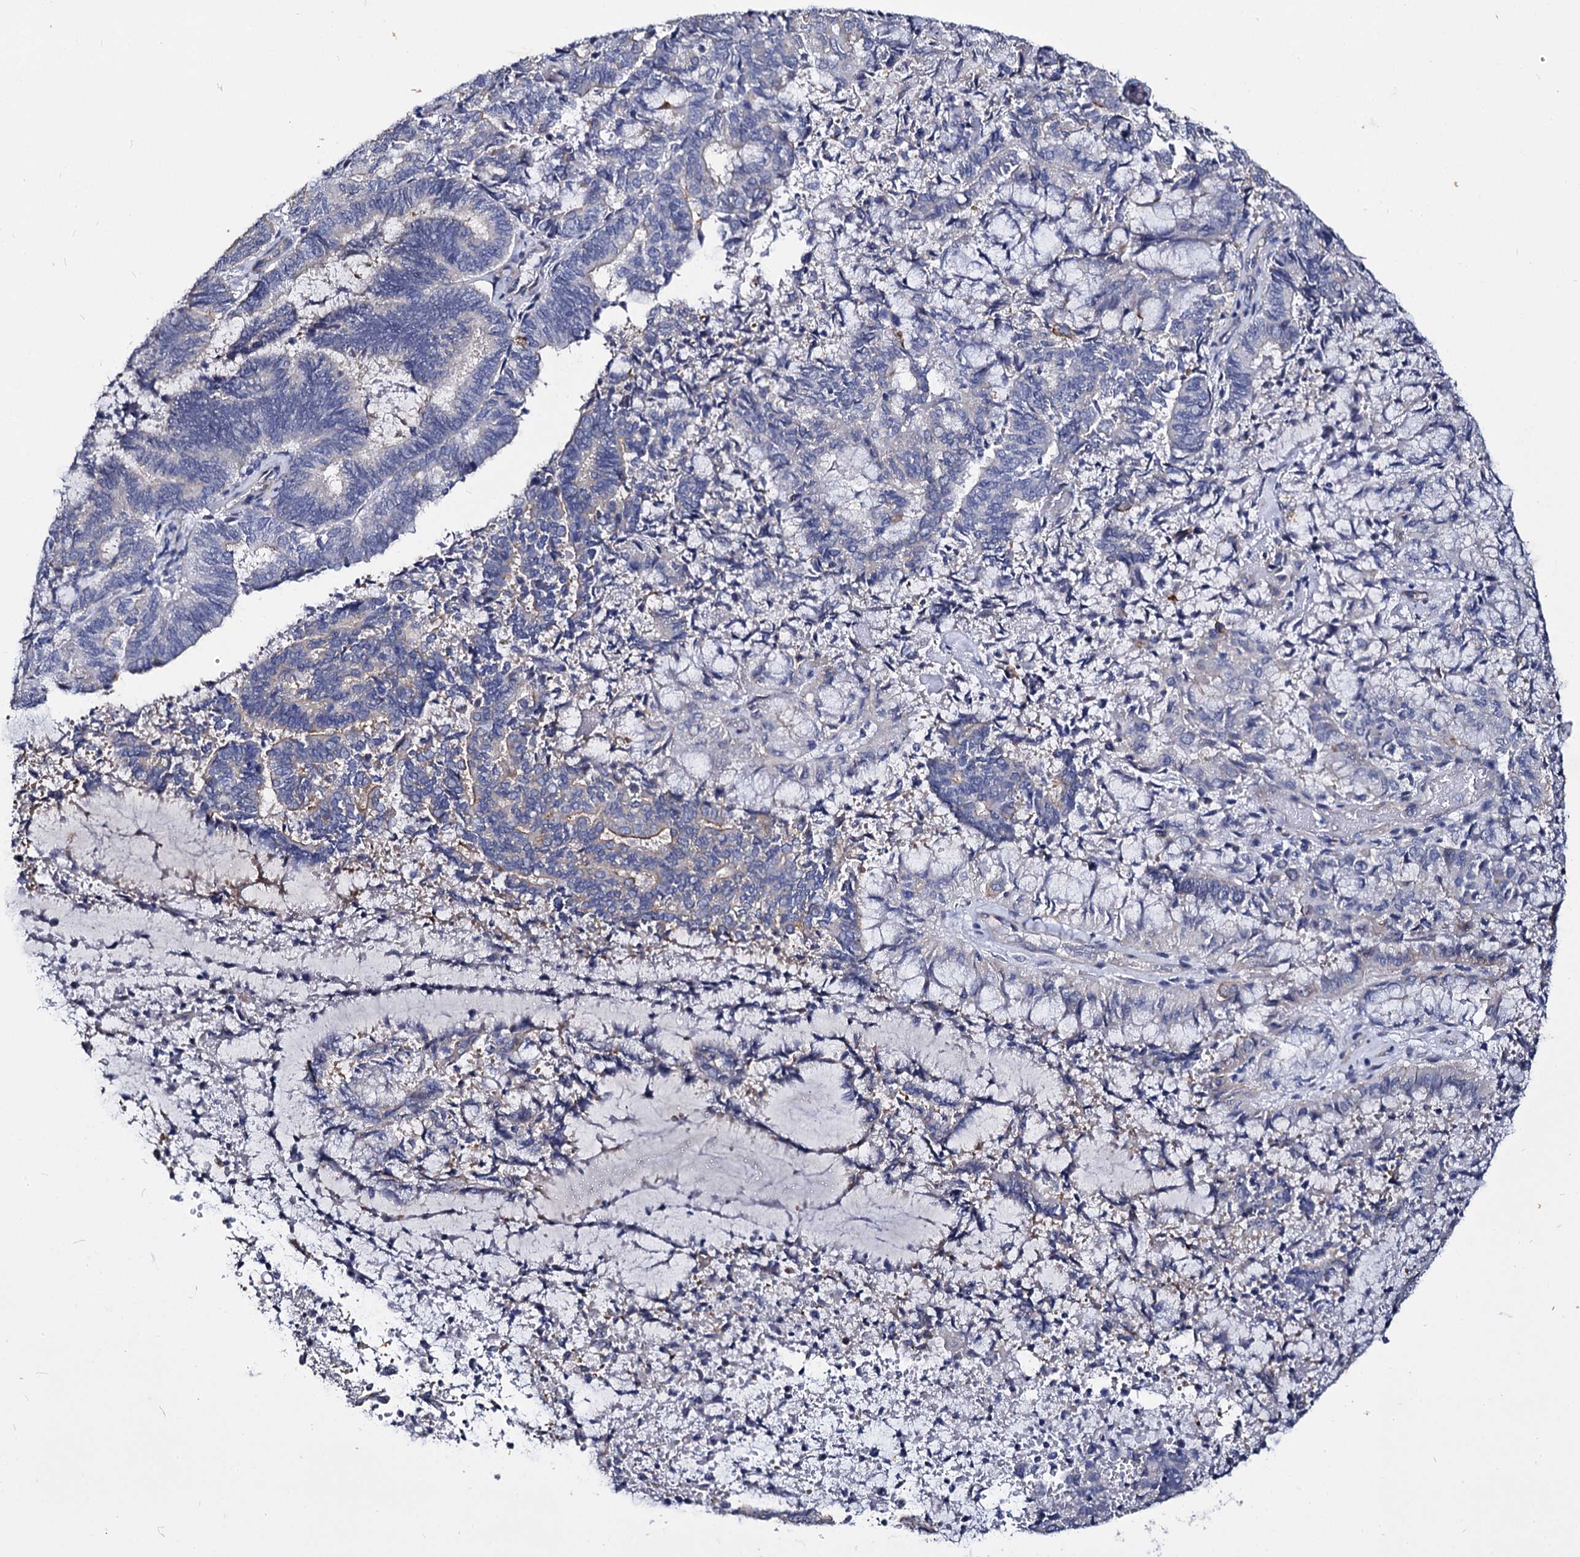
{"staining": {"intensity": "negative", "quantity": "none", "location": "none"}, "tissue": "endometrial cancer", "cell_type": "Tumor cells", "image_type": "cancer", "snomed": [{"axis": "morphology", "description": "Adenocarcinoma, NOS"}, {"axis": "topography", "description": "Endometrium"}], "caption": "DAB (3,3'-diaminobenzidine) immunohistochemical staining of human endometrial cancer (adenocarcinoma) displays no significant positivity in tumor cells. Nuclei are stained in blue.", "gene": "CBFB", "patient": {"sex": "female", "age": 80}}